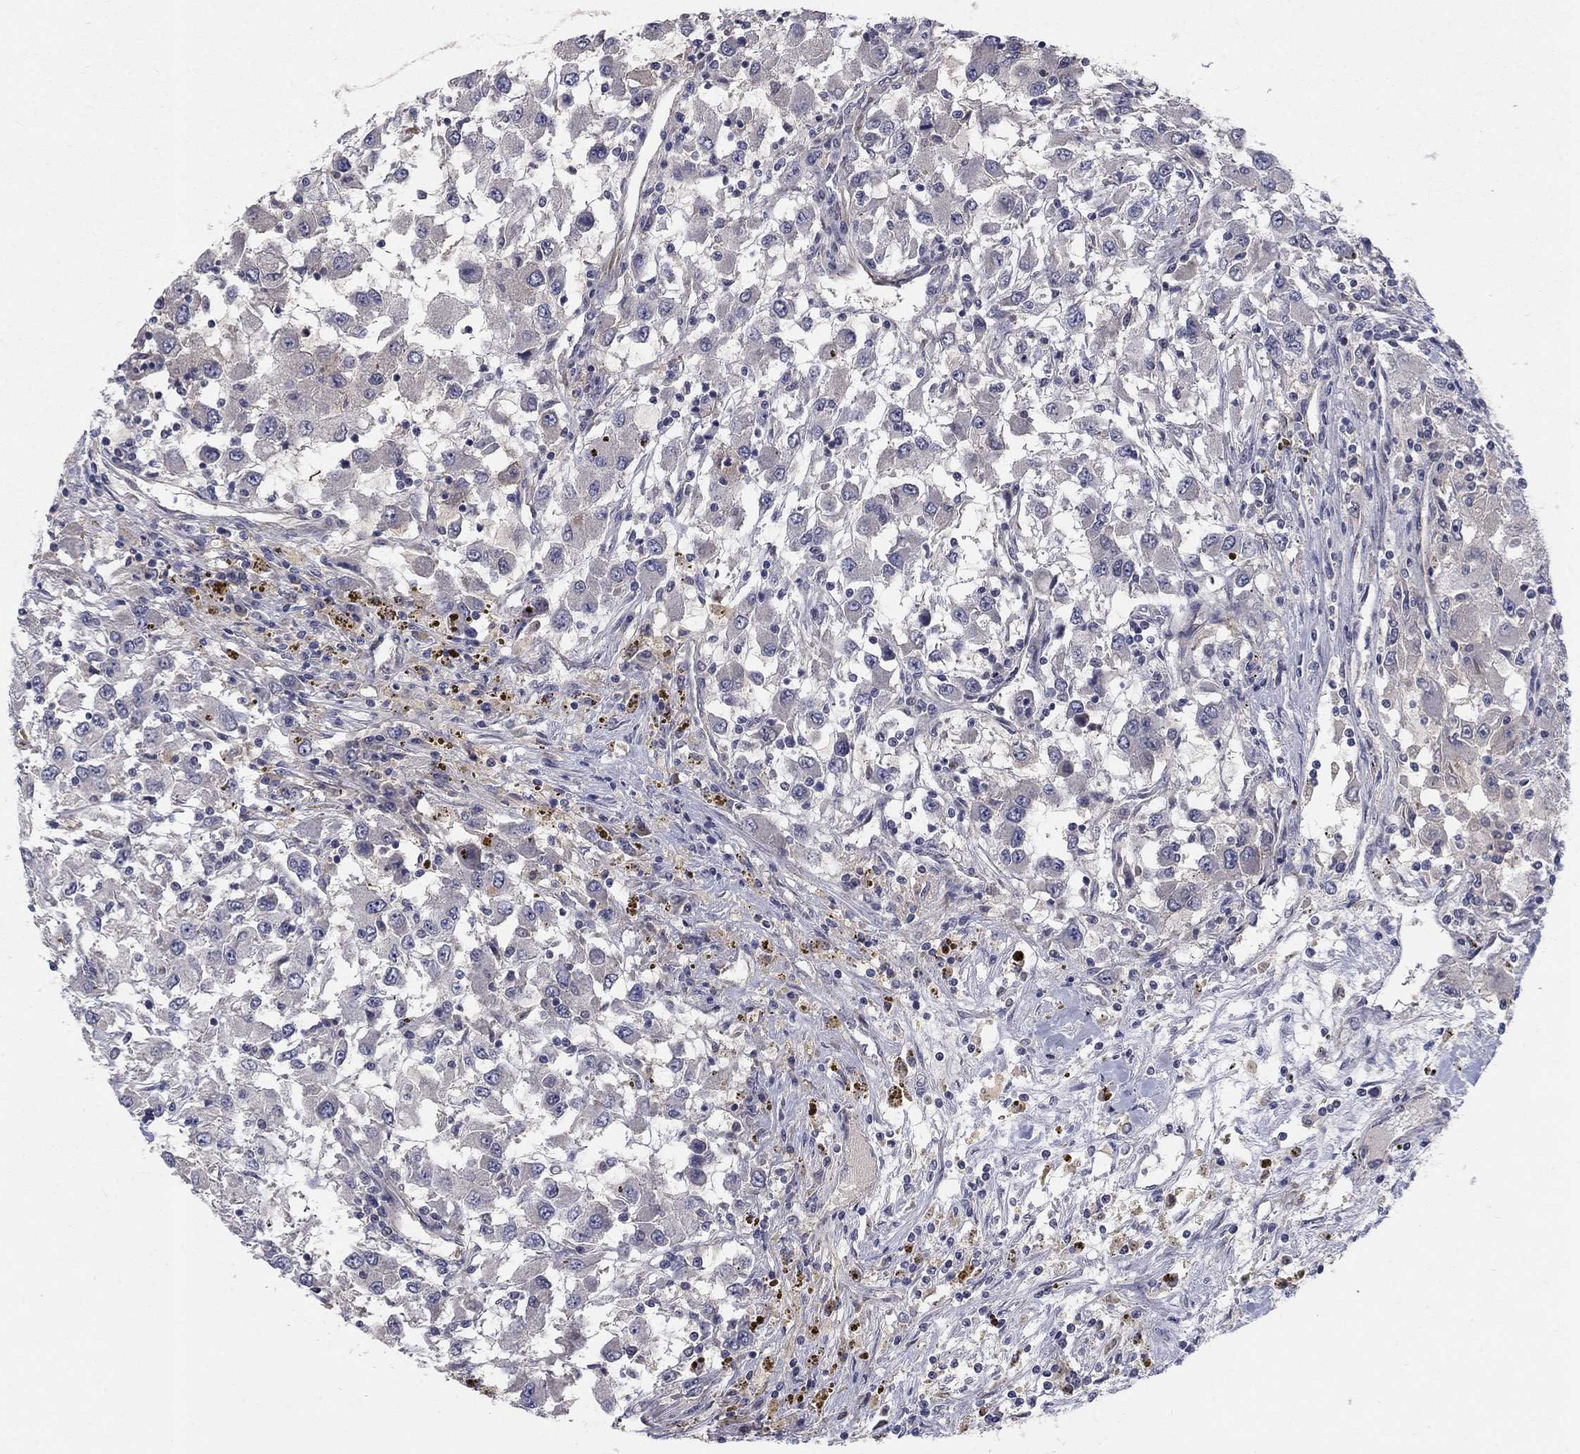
{"staining": {"intensity": "negative", "quantity": "none", "location": "none"}, "tissue": "renal cancer", "cell_type": "Tumor cells", "image_type": "cancer", "snomed": [{"axis": "morphology", "description": "Adenocarcinoma, NOS"}, {"axis": "topography", "description": "Kidney"}], "caption": "A photomicrograph of human renal cancer (adenocarcinoma) is negative for staining in tumor cells.", "gene": "MSRA", "patient": {"sex": "female", "age": 67}}